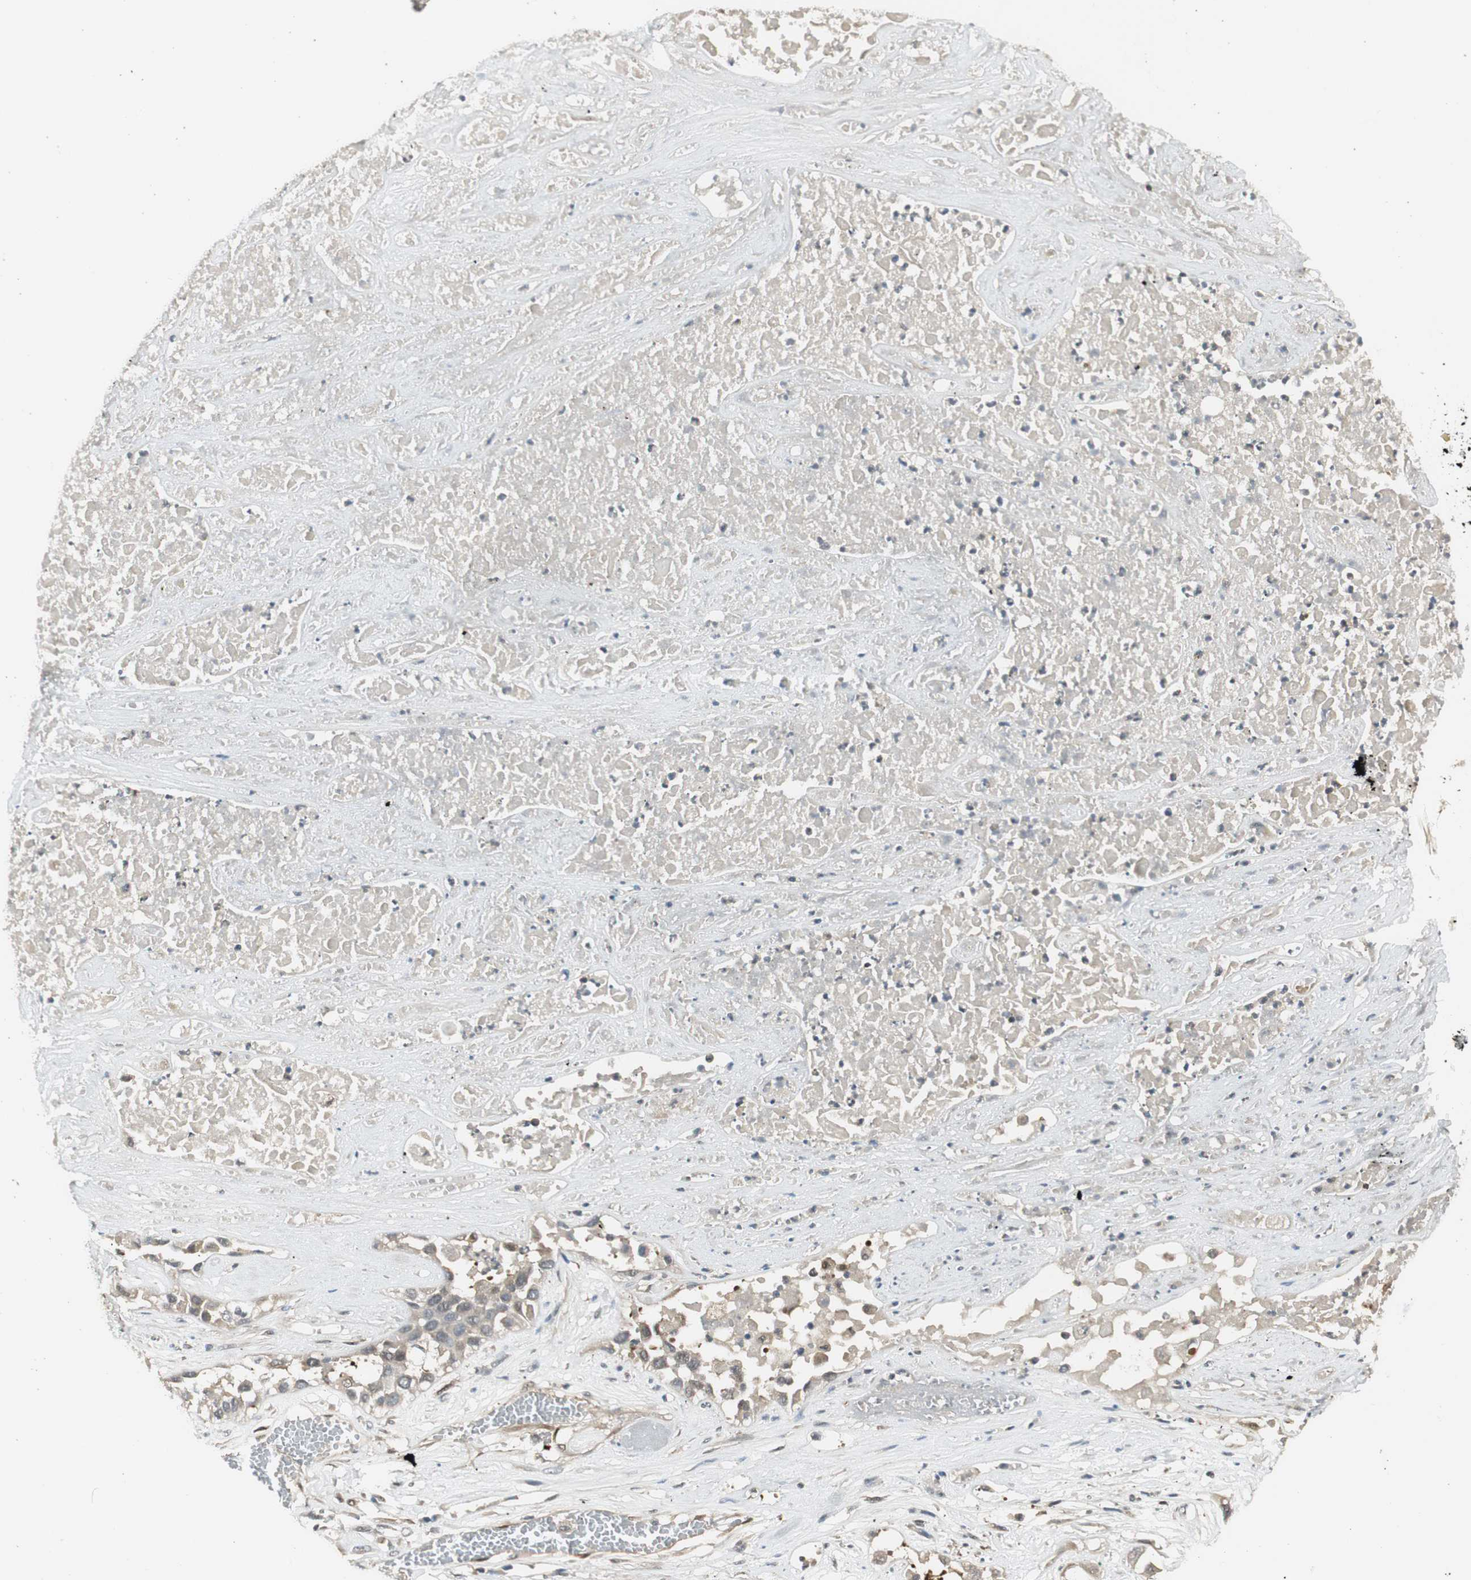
{"staining": {"intensity": "weak", "quantity": ">75%", "location": "cytoplasmic/membranous"}, "tissue": "lung cancer", "cell_type": "Tumor cells", "image_type": "cancer", "snomed": [{"axis": "morphology", "description": "Squamous cell carcinoma, NOS"}, {"axis": "topography", "description": "Lung"}], "caption": "A histopathology image of squamous cell carcinoma (lung) stained for a protein shows weak cytoplasmic/membranous brown staining in tumor cells.", "gene": "SERPINB6", "patient": {"sex": "male", "age": 71}}